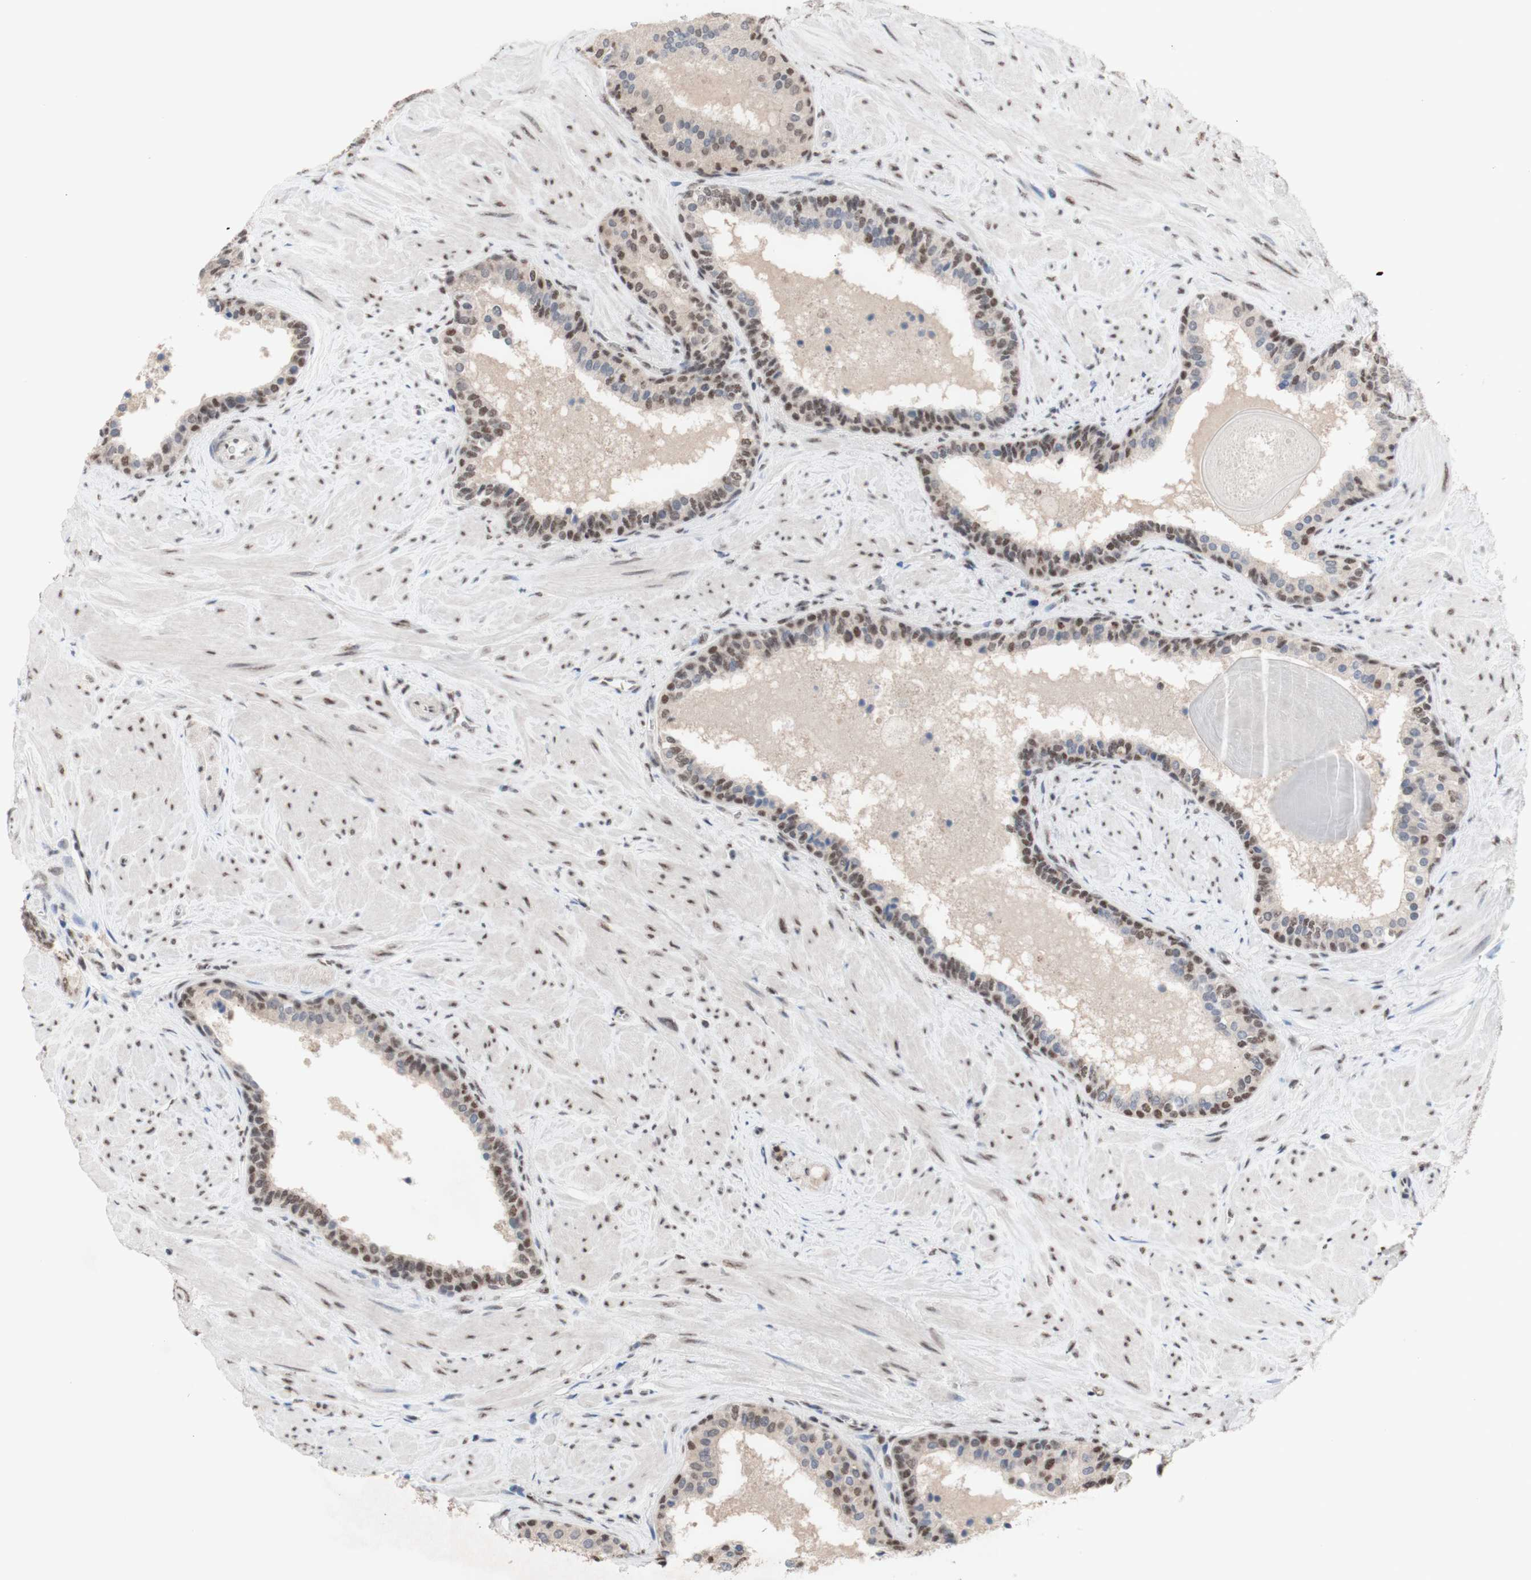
{"staining": {"intensity": "moderate", "quantity": ">75%", "location": "nuclear"}, "tissue": "prostate cancer", "cell_type": "Tumor cells", "image_type": "cancer", "snomed": [{"axis": "morphology", "description": "Adenocarcinoma, Low grade"}, {"axis": "topography", "description": "Prostate"}], "caption": "Prostate adenocarcinoma (low-grade) was stained to show a protein in brown. There is medium levels of moderate nuclear expression in about >75% of tumor cells. The protein is shown in brown color, while the nuclei are stained blue.", "gene": "SFPQ", "patient": {"sex": "male", "age": 60}}